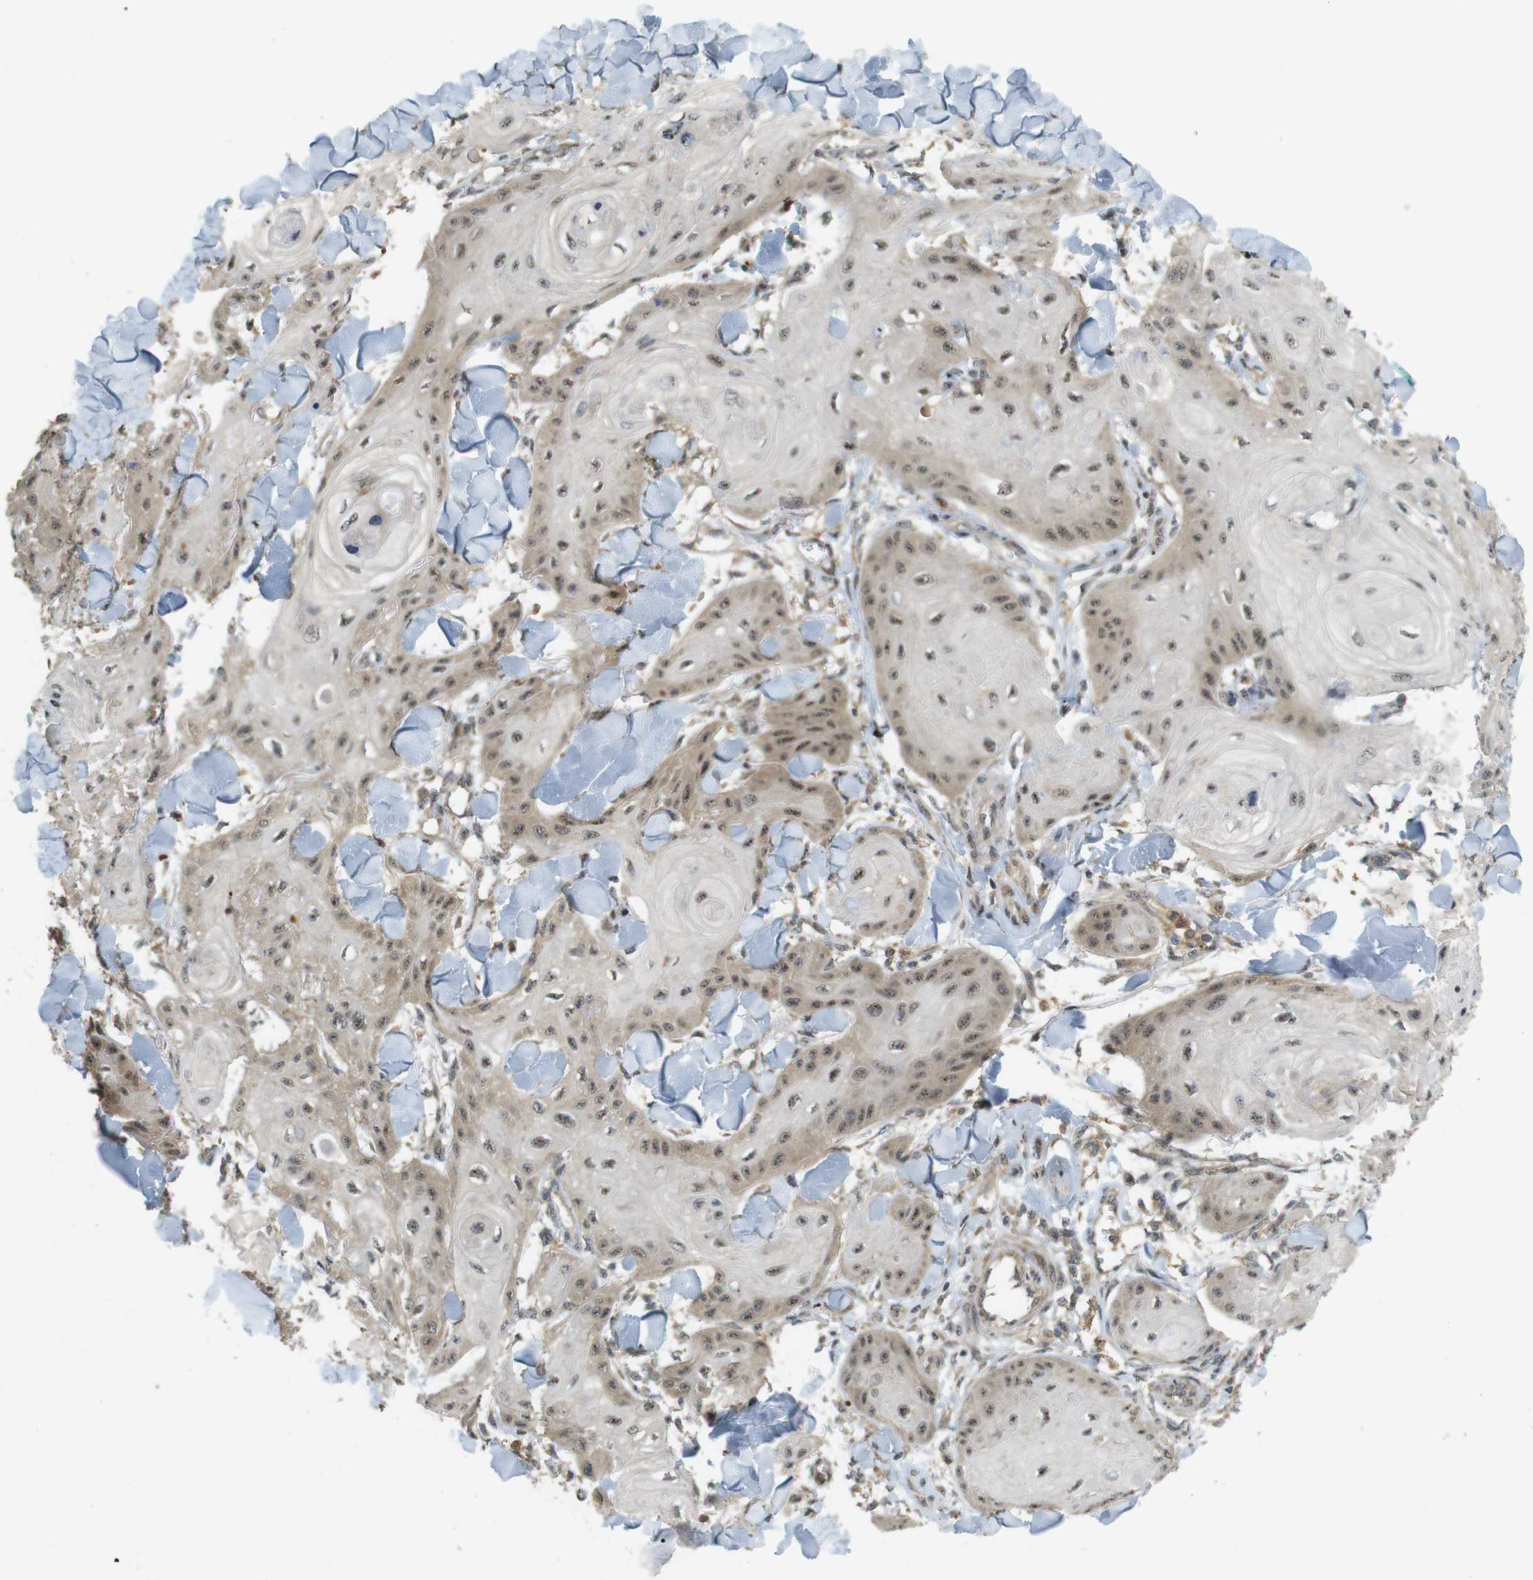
{"staining": {"intensity": "moderate", "quantity": "25%-75%", "location": "cytoplasmic/membranous,nuclear"}, "tissue": "skin cancer", "cell_type": "Tumor cells", "image_type": "cancer", "snomed": [{"axis": "morphology", "description": "Squamous cell carcinoma, NOS"}, {"axis": "topography", "description": "Skin"}], "caption": "Immunohistochemical staining of human skin cancer demonstrates medium levels of moderate cytoplasmic/membranous and nuclear protein staining in approximately 25%-75% of tumor cells. The staining was performed using DAB (3,3'-diaminobenzidine) to visualize the protein expression in brown, while the nuclei were stained in blue with hematoxylin (Magnification: 20x).", "gene": "TMX3", "patient": {"sex": "male", "age": 74}}